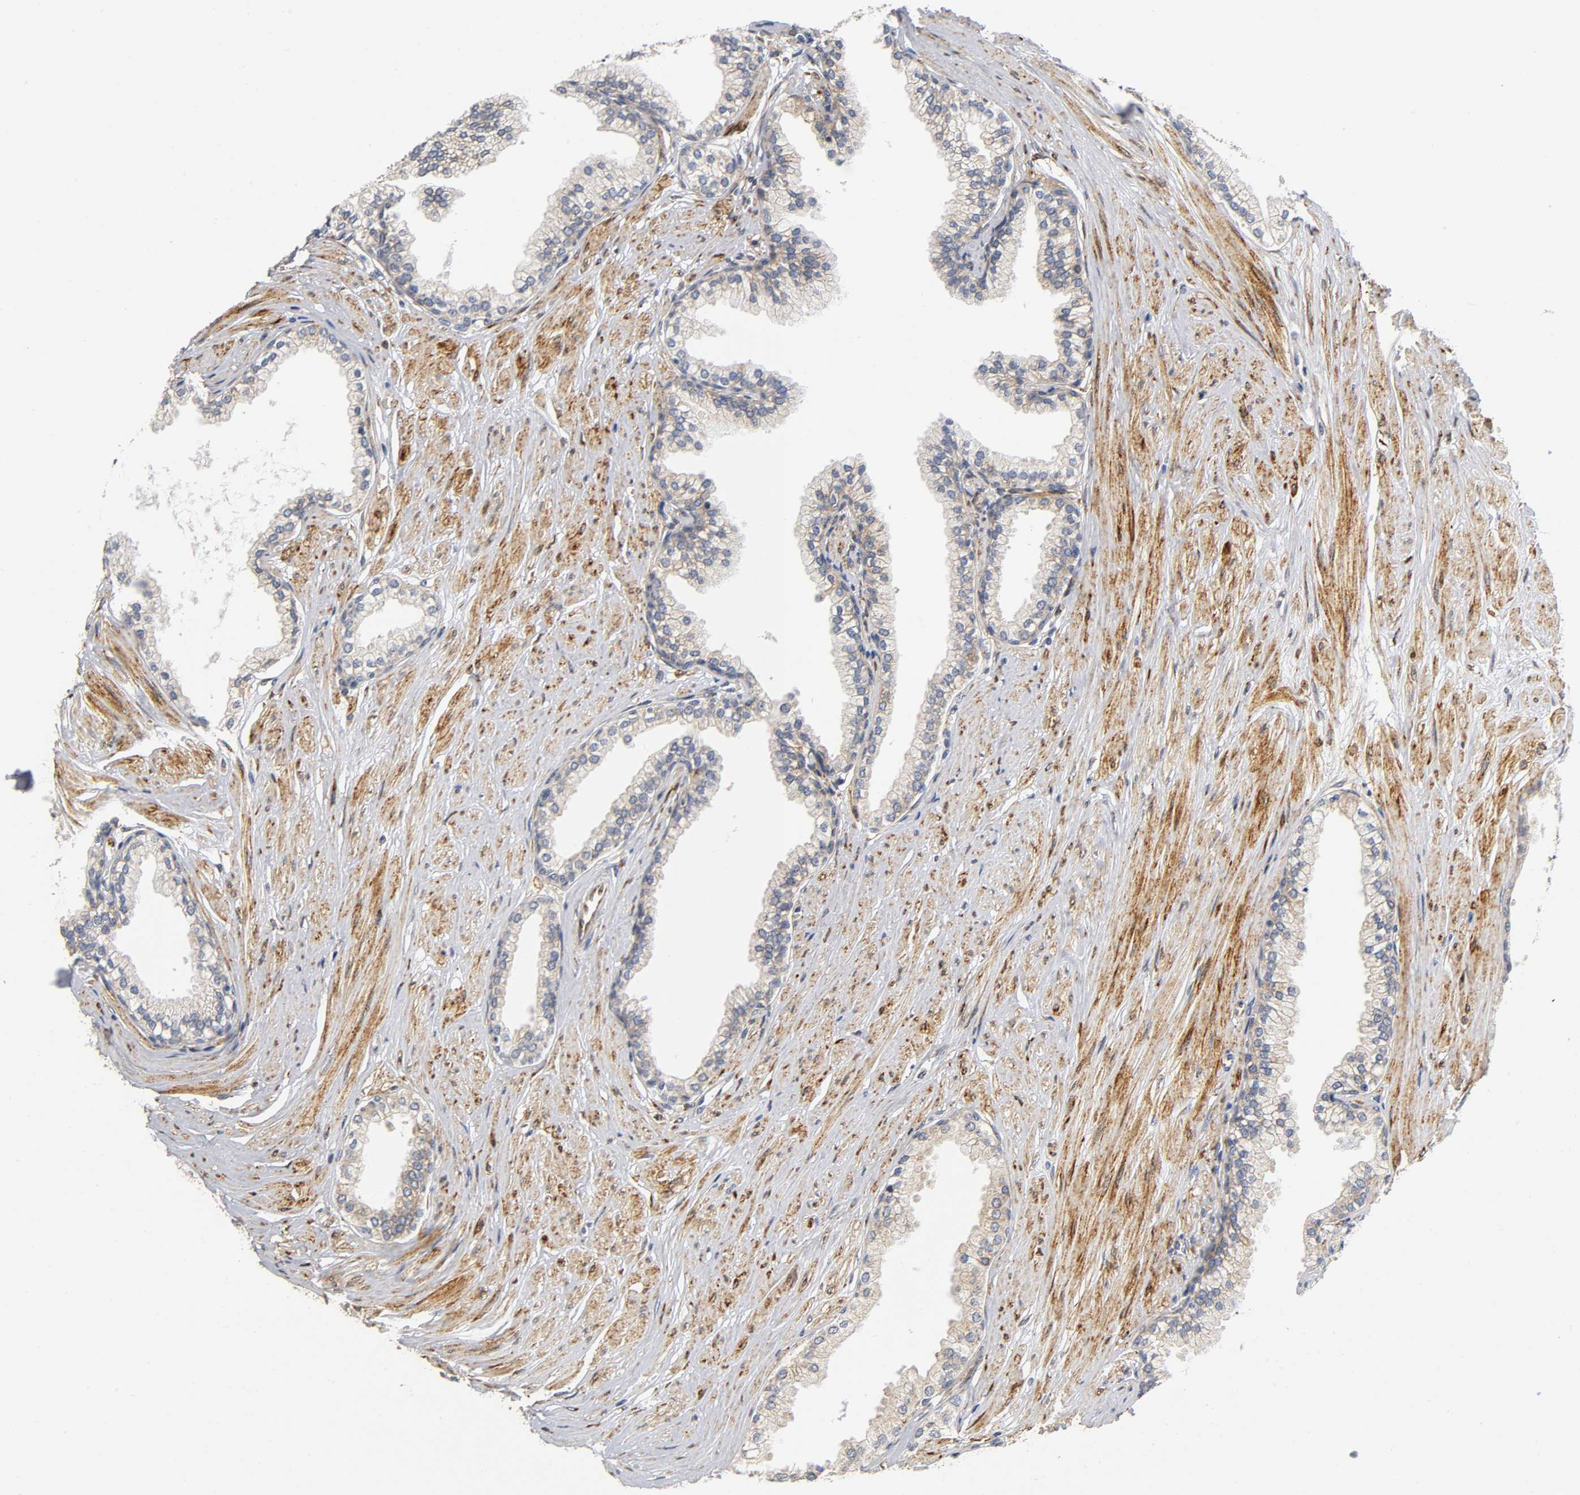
{"staining": {"intensity": "moderate", "quantity": "25%-75%", "location": "cytoplasmic/membranous"}, "tissue": "prostate", "cell_type": "Glandular cells", "image_type": "normal", "snomed": [{"axis": "morphology", "description": "Normal tissue, NOS"}, {"axis": "topography", "description": "Prostate"}], "caption": "A medium amount of moderate cytoplasmic/membranous staining is present in approximately 25%-75% of glandular cells in benign prostate.", "gene": "SOS2", "patient": {"sex": "male", "age": 64}}